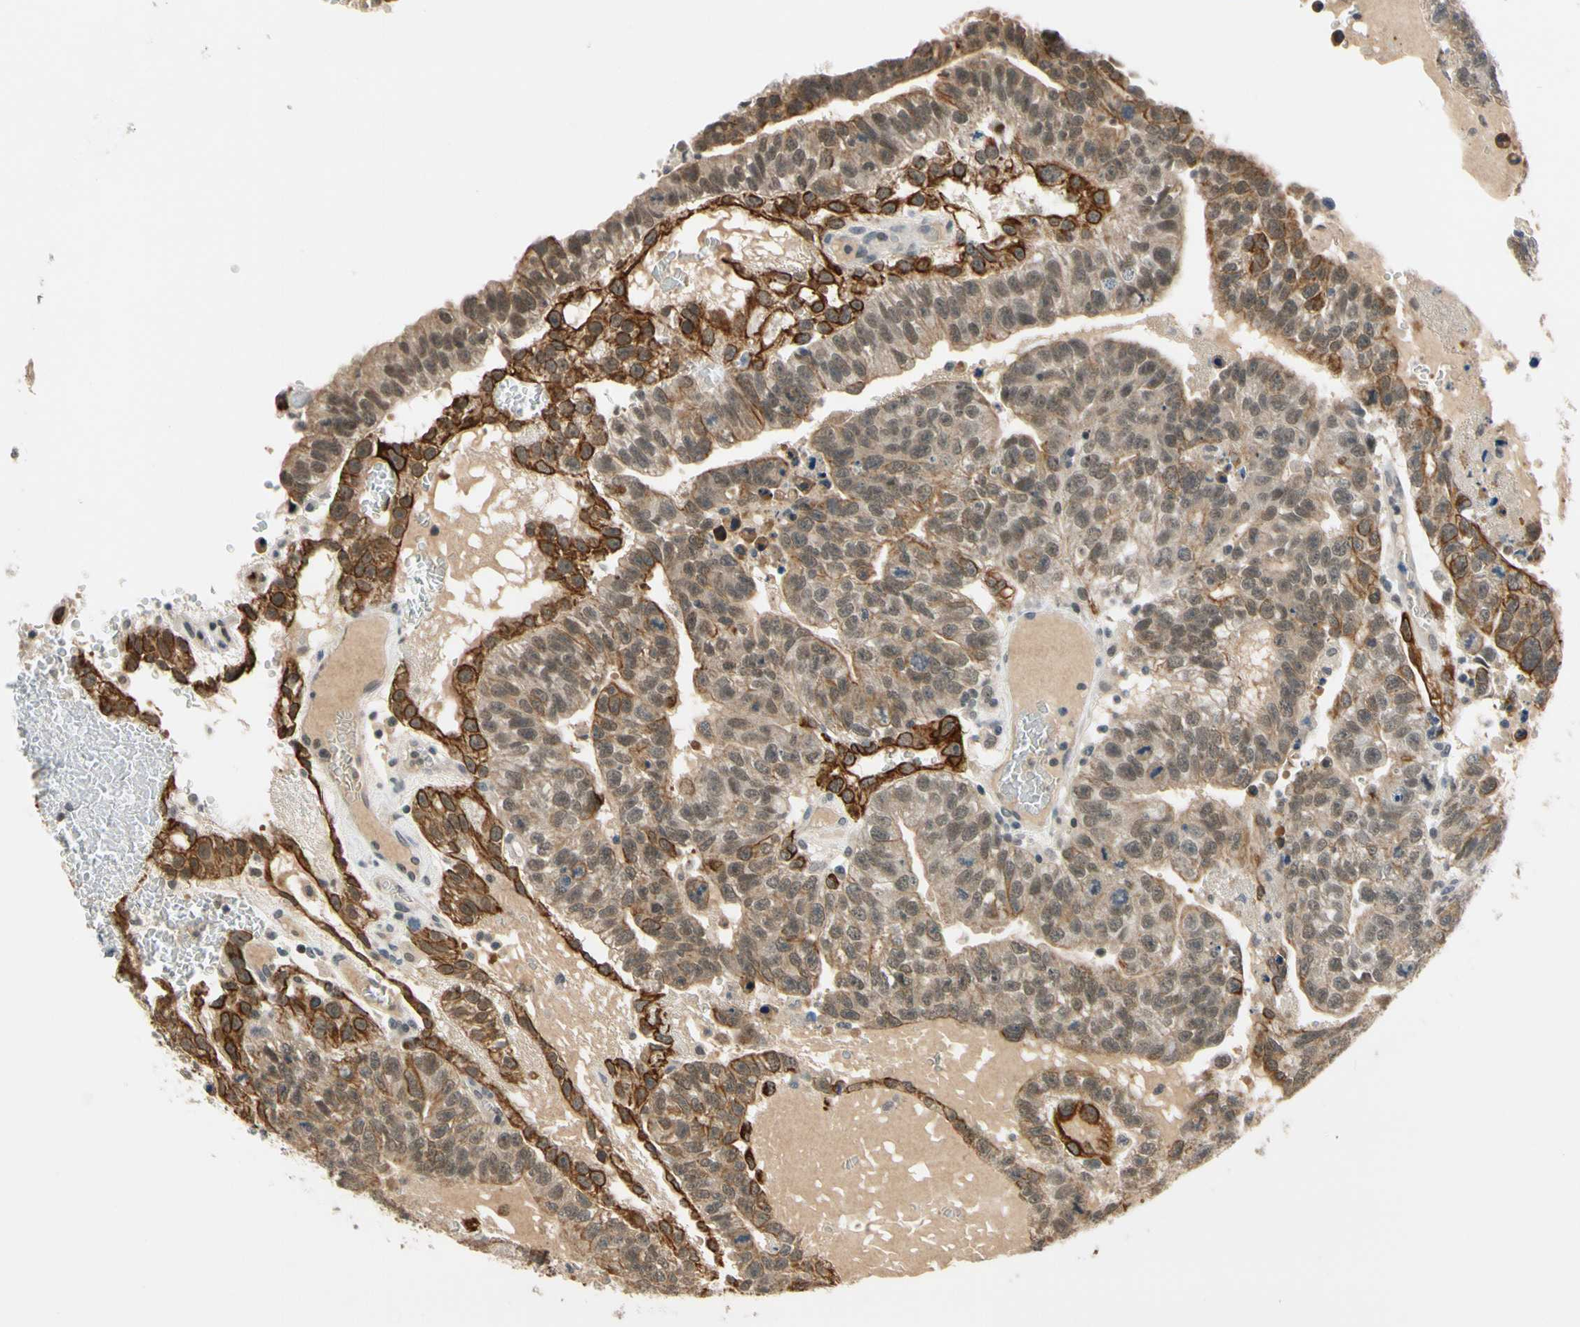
{"staining": {"intensity": "moderate", "quantity": ">75%", "location": "cytoplasmic/membranous,nuclear"}, "tissue": "testis cancer", "cell_type": "Tumor cells", "image_type": "cancer", "snomed": [{"axis": "morphology", "description": "Seminoma, NOS"}, {"axis": "morphology", "description": "Carcinoma, Embryonal, NOS"}, {"axis": "topography", "description": "Testis"}], "caption": "Immunohistochemical staining of testis cancer (embryonal carcinoma) reveals medium levels of moderate cytoplasmic/membranous and nuclear protein positivity in approximately >75% of tumor cells.", "gene": "TAF12", "patient": {"sex": "male", "age": 52}}